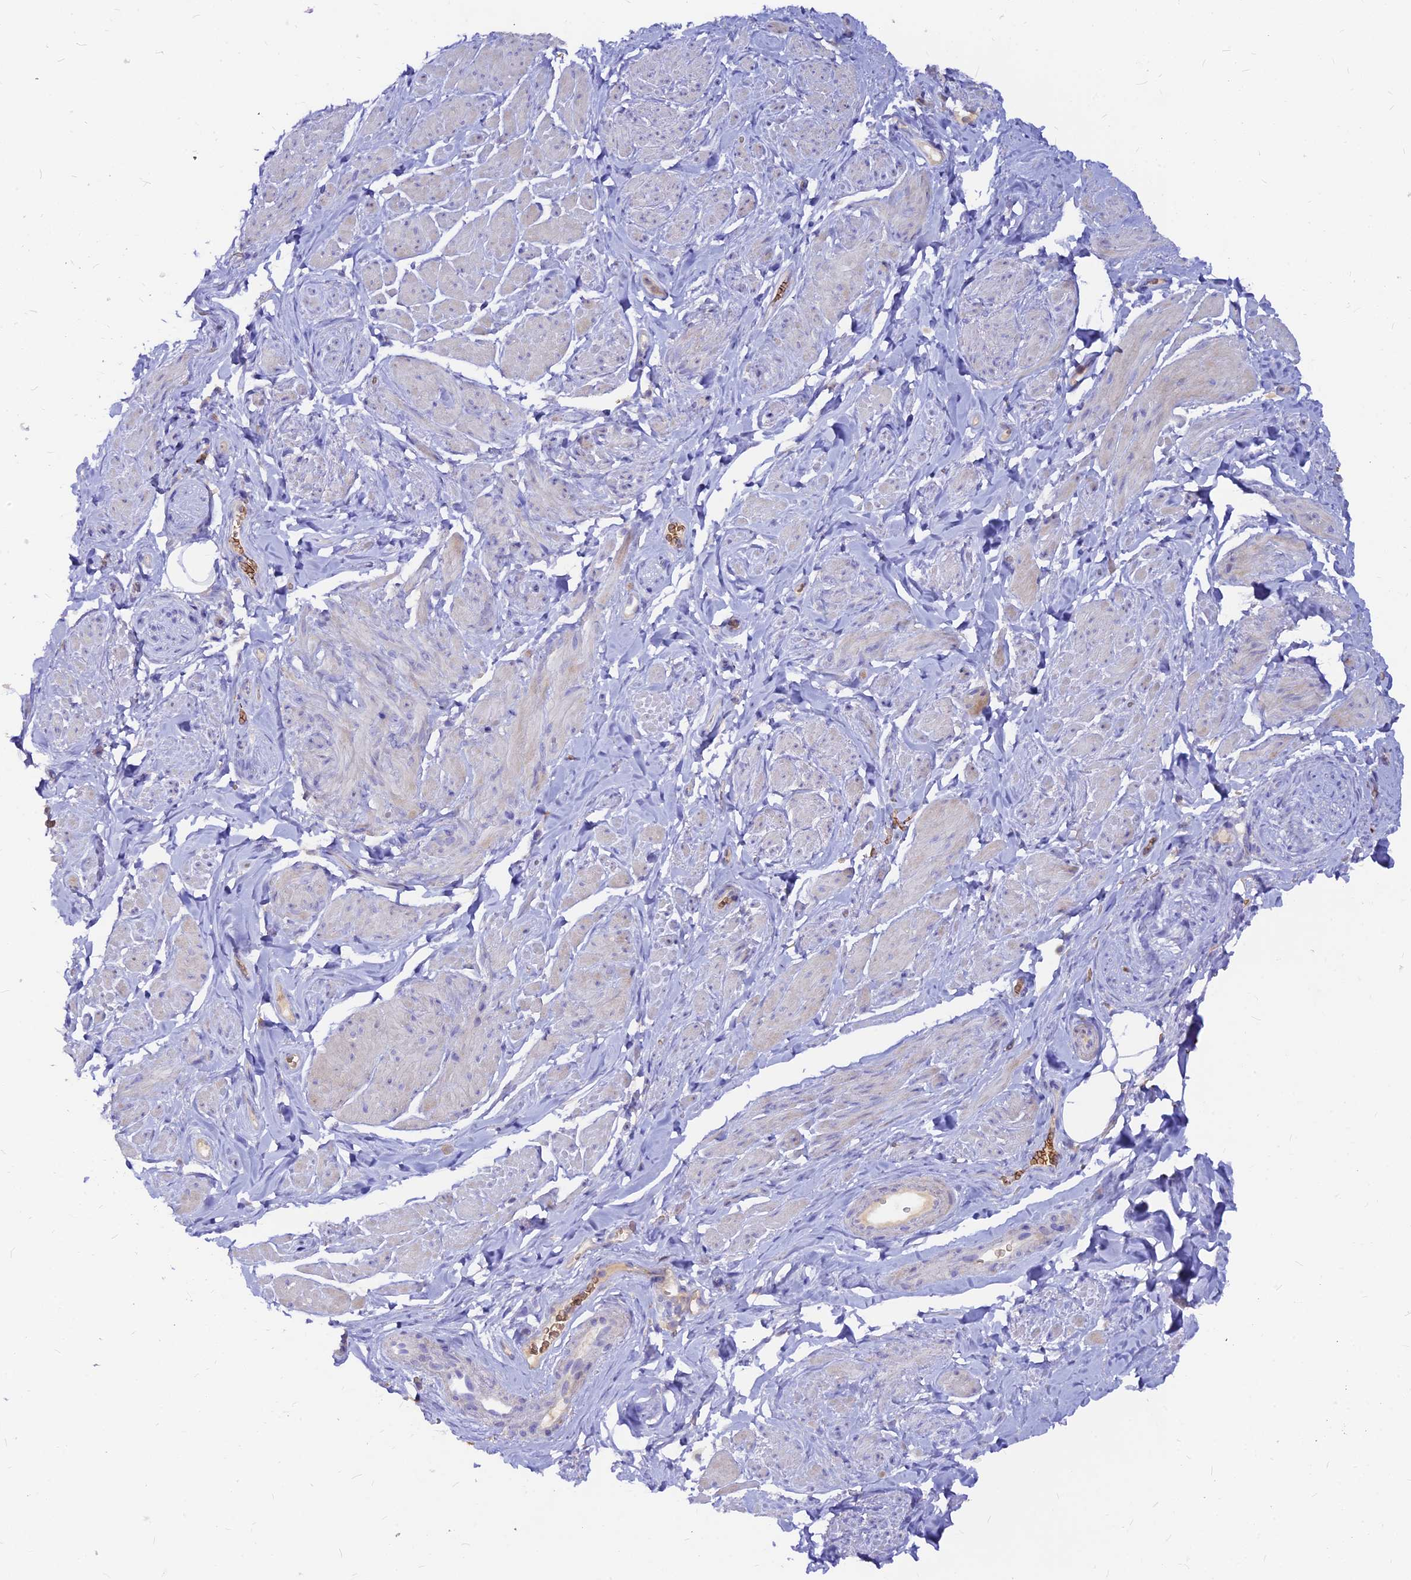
{"staining": {"intensity": "negative", "quantity": "none", "location": "none"}, "tissue": "smooth muscle", "cell_type": "Smooth muscle cells", "image_type": "normal", "snomed": [{"axis": "morphology", "description": "Normal tissue, NOS"}, {"axis": "topography", "description": "Smooth muscle"}, {"axis": "topography", "description": "Peripheral nerve tissue"}], "caption": "Immunohistochemical staining of benign smooth muscle demonstrates no significant staining in smooth muscle cells. (Stains: DAB (3,3'-diaminobenzidine) immunohistochemistry (IHC) with hematoxylin counter stain, Microscopy: brightfield microscopy at high magnification).", "gene": "DENND2D", "patient": {"sex": "male", "age": 69}}